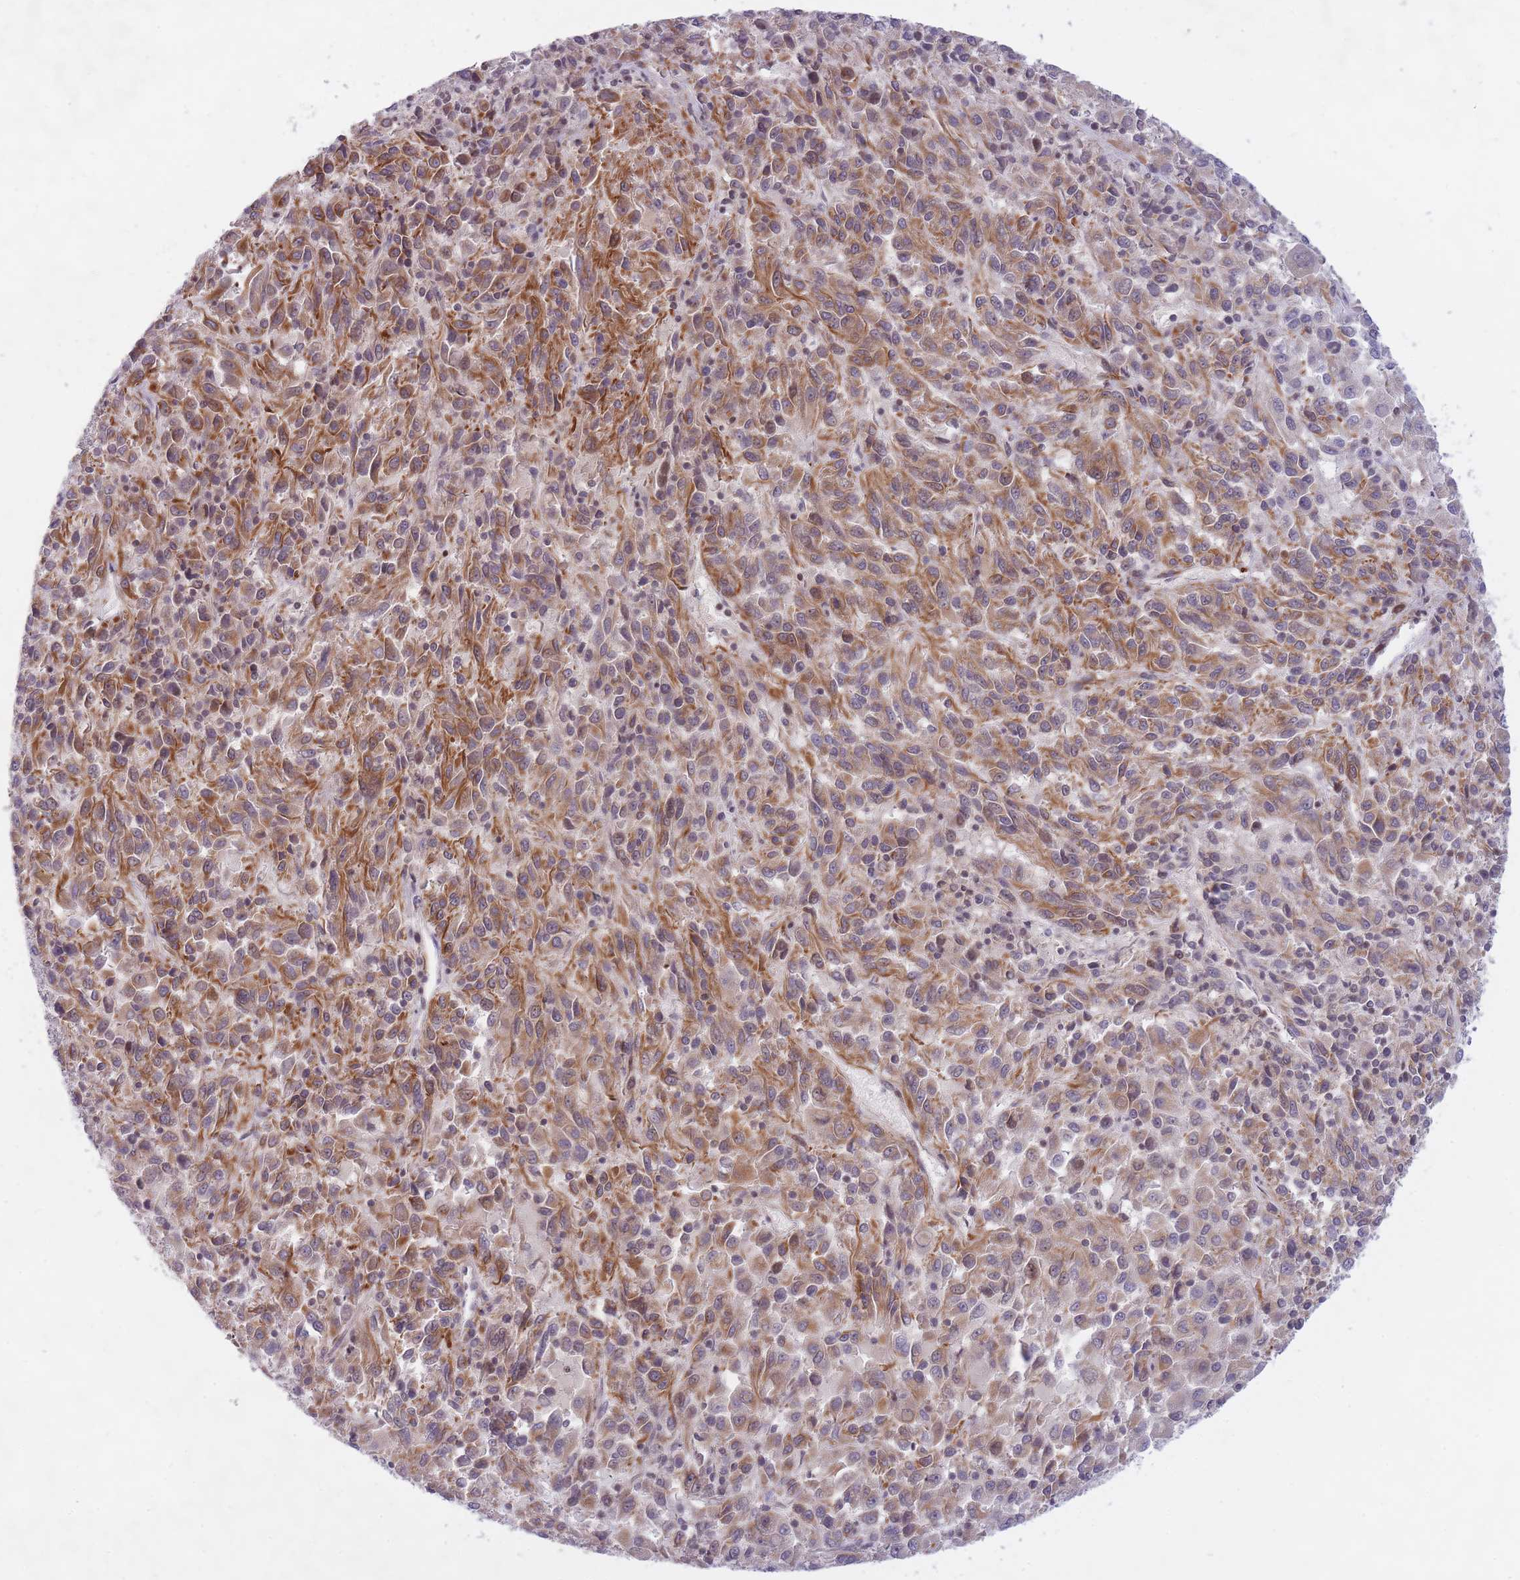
{"staining": {"intensity": "moderate", "quantity": "25%-75%", "location": "cytoplasmic/membranous"}, "tissue": "melanoma", "cell_type": "Tumor cells", "image_type": "cancer", "snomed": [{"axis": "morphology", "description": "Malignant melanoma, Metastatic site"}, {"axis": "topography", "description": "Lung"}], "caption": "Immunohistochemical staining of human melanoma reveals medium levels of moderate cytoplasmic/membranous protein positivity in approximately 25%-75% of tumor cells.", "gene": "SLC35F5", "patient": {"sex": "male", "age": 64}}